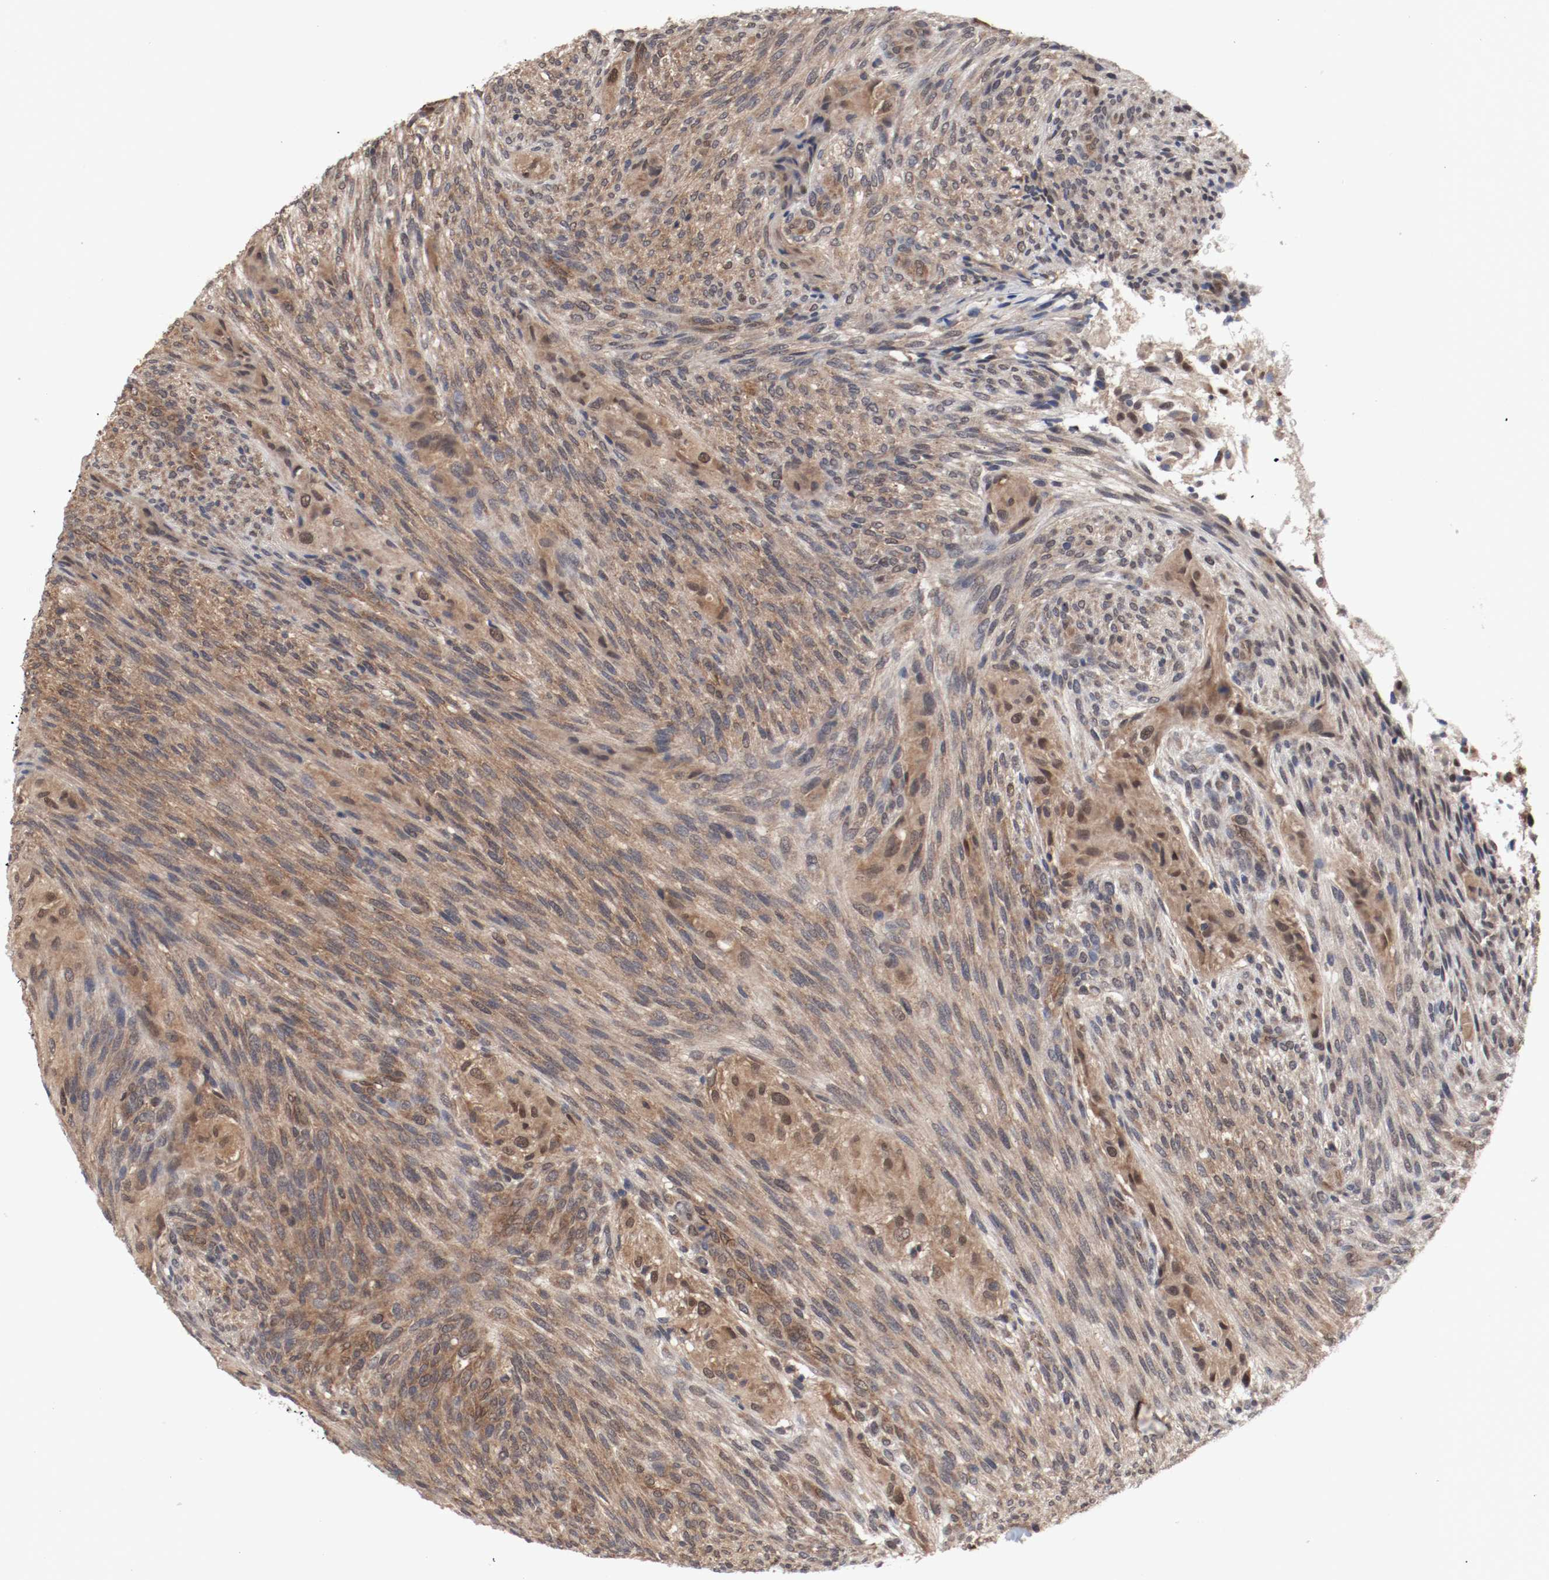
{"staining": {"intensity": "moderate", "quantity": ">75%", "location": "cytoplasmic/membranous"}, "tissue": "glioma", "cell_type": "Tumor cells", "image_type": "cancer", "snomed": [{"axis": "morphology", "description": "Glioma, malignant, High grade"}, {"axis": "topography", "description": "Cerebral cortex"}], "caption": "Human malignant high-grade glioma stained with a brown dye demonstrates moderate cytoplasmic/membranous positive positivity in approximately >75% of tumor cells.", "gene": "AFG3L2", "patient": {"sex": "female", "age": 55}}